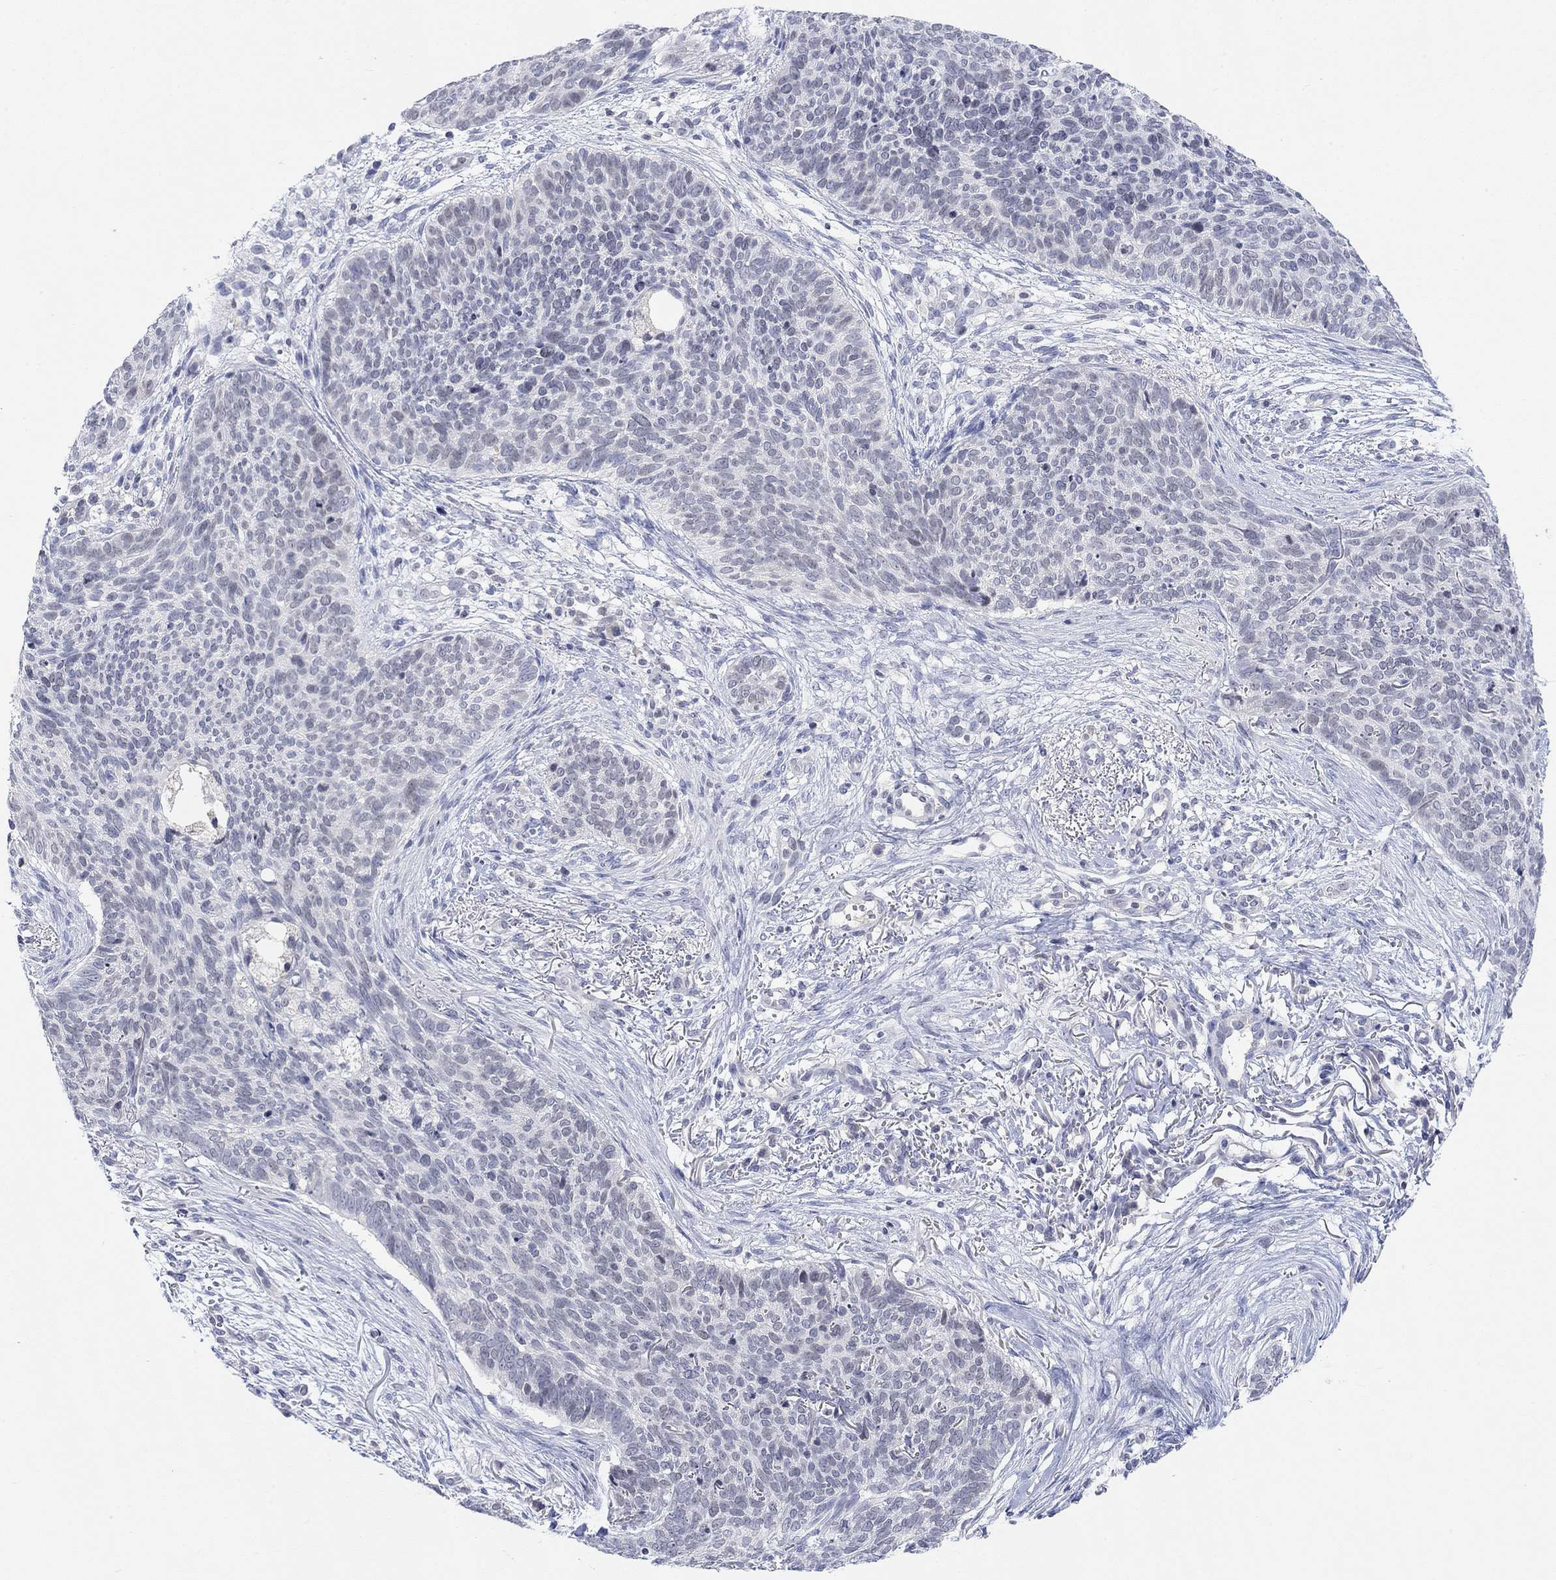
{"staining": {"intensity": "negative", "quantity": "none", "location": "none"}, "tissue": "skin cancer", "cell_type": "Tumor cells", "image_type": "cancer", "snomed": [{"axis": "morphology", "description": "Basal cell carcinoma"}, {"axis": "topography", "description": "Skin"}], "caption": "DAB (3,3'-diaminobenzidine) immunohistochemical staining of skin cancer shows no significant staining in tumor cells.", "gene": "ATP6V1E2", "patient": {"sex": "male", "age": 64}}